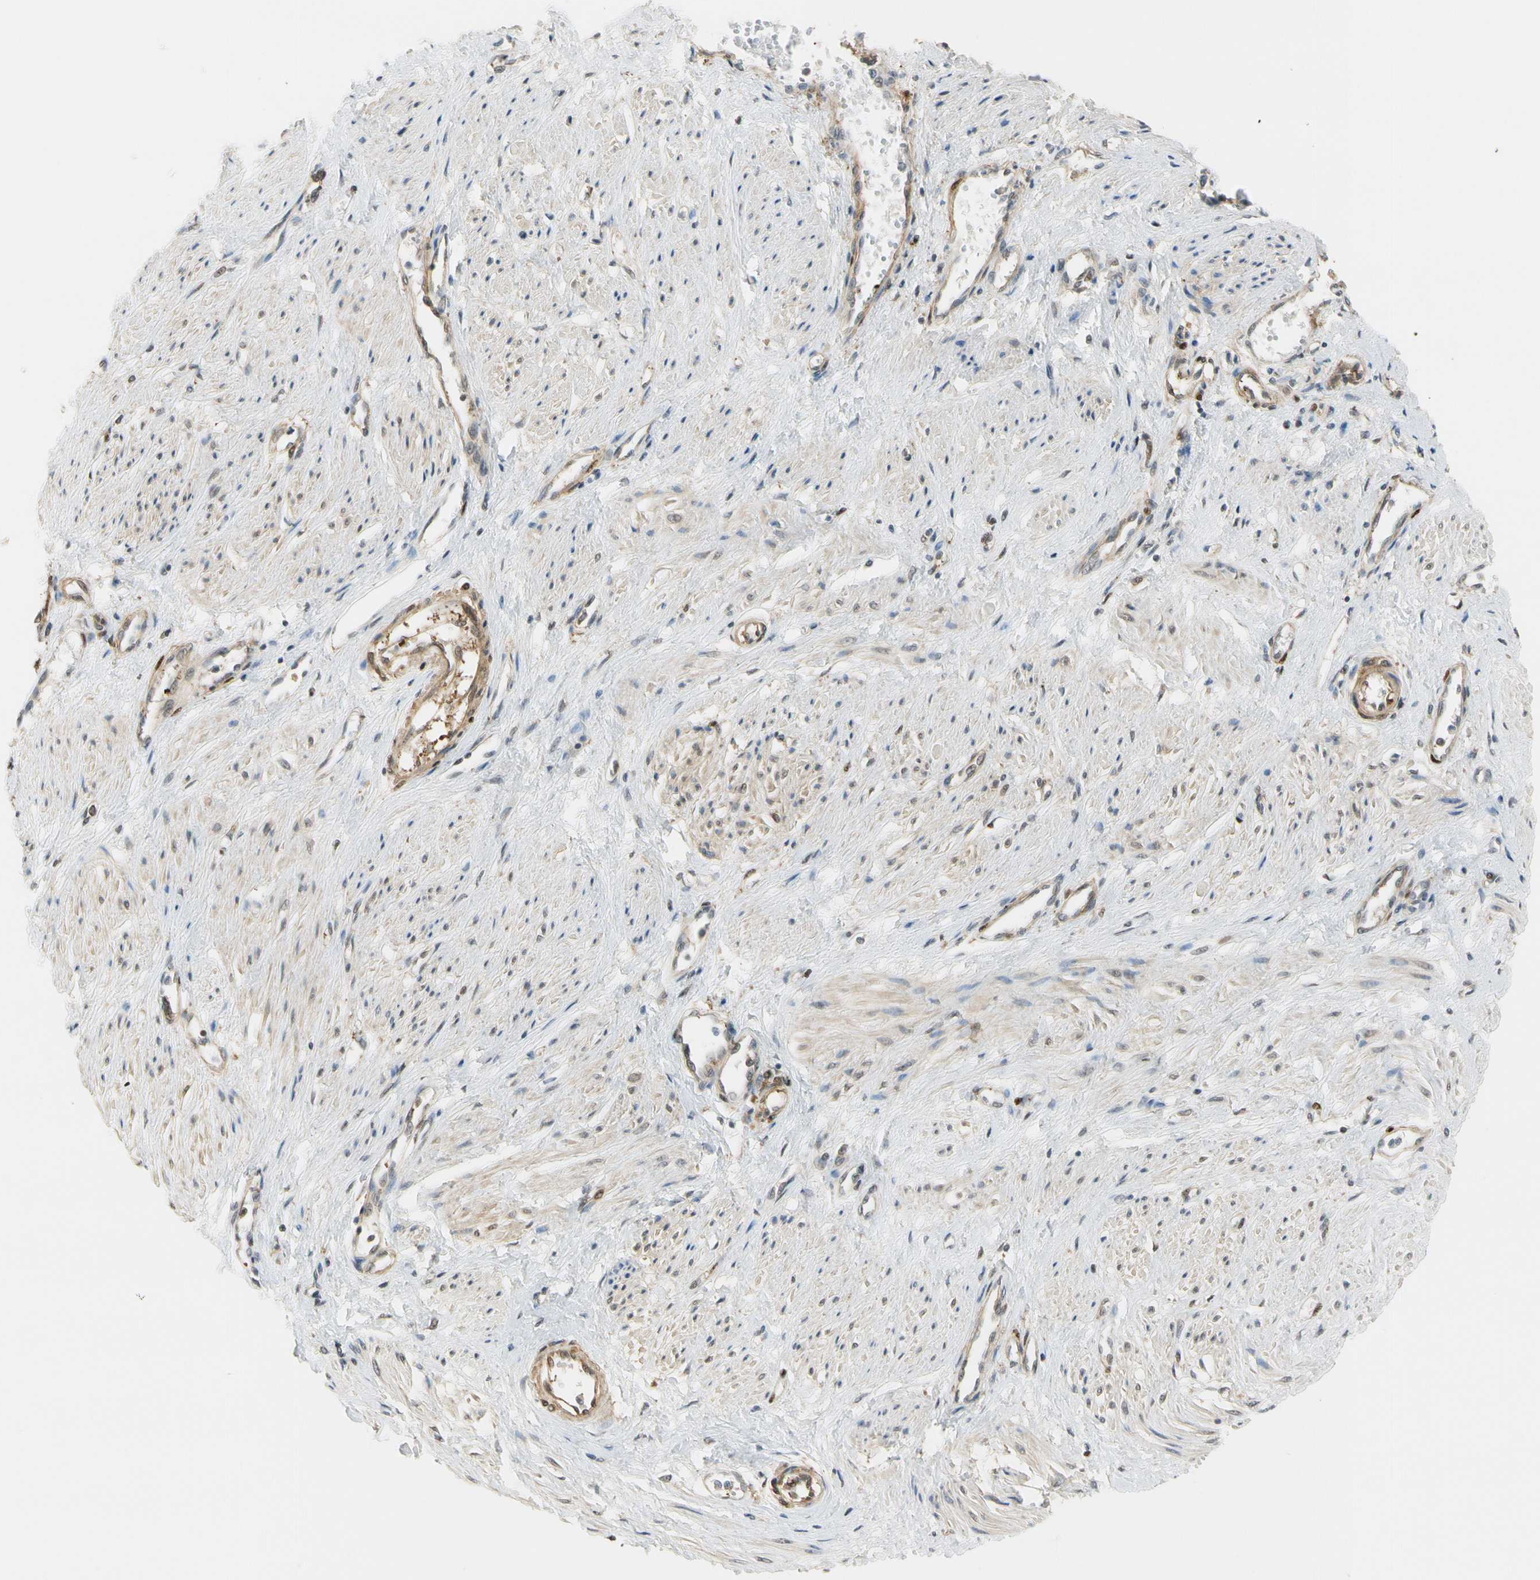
{"staining": {"intensity": "moderate", "quantity": "25%-75%", "location": "cytoplasmic/membranous"}, "tissue": "smooth muscle", "cell_type": "Smooth muscle cells", "image_type": "normal", "snomed": [{"axis": "morphology", "description": "Normal tissue, NOS"}, {"axis": "topography", "description": "Smooth muscle"}, {"axis": "topography", "description": "Uterus"}], "caption": "Unremarkable smooth muscle demonstrates moderate cytoplasmic/membranous expression in approximately 25%-75% of smooth muscle cells.", "gene": "RASGRF1", "patient": {"sex": "female", "age": 39}}